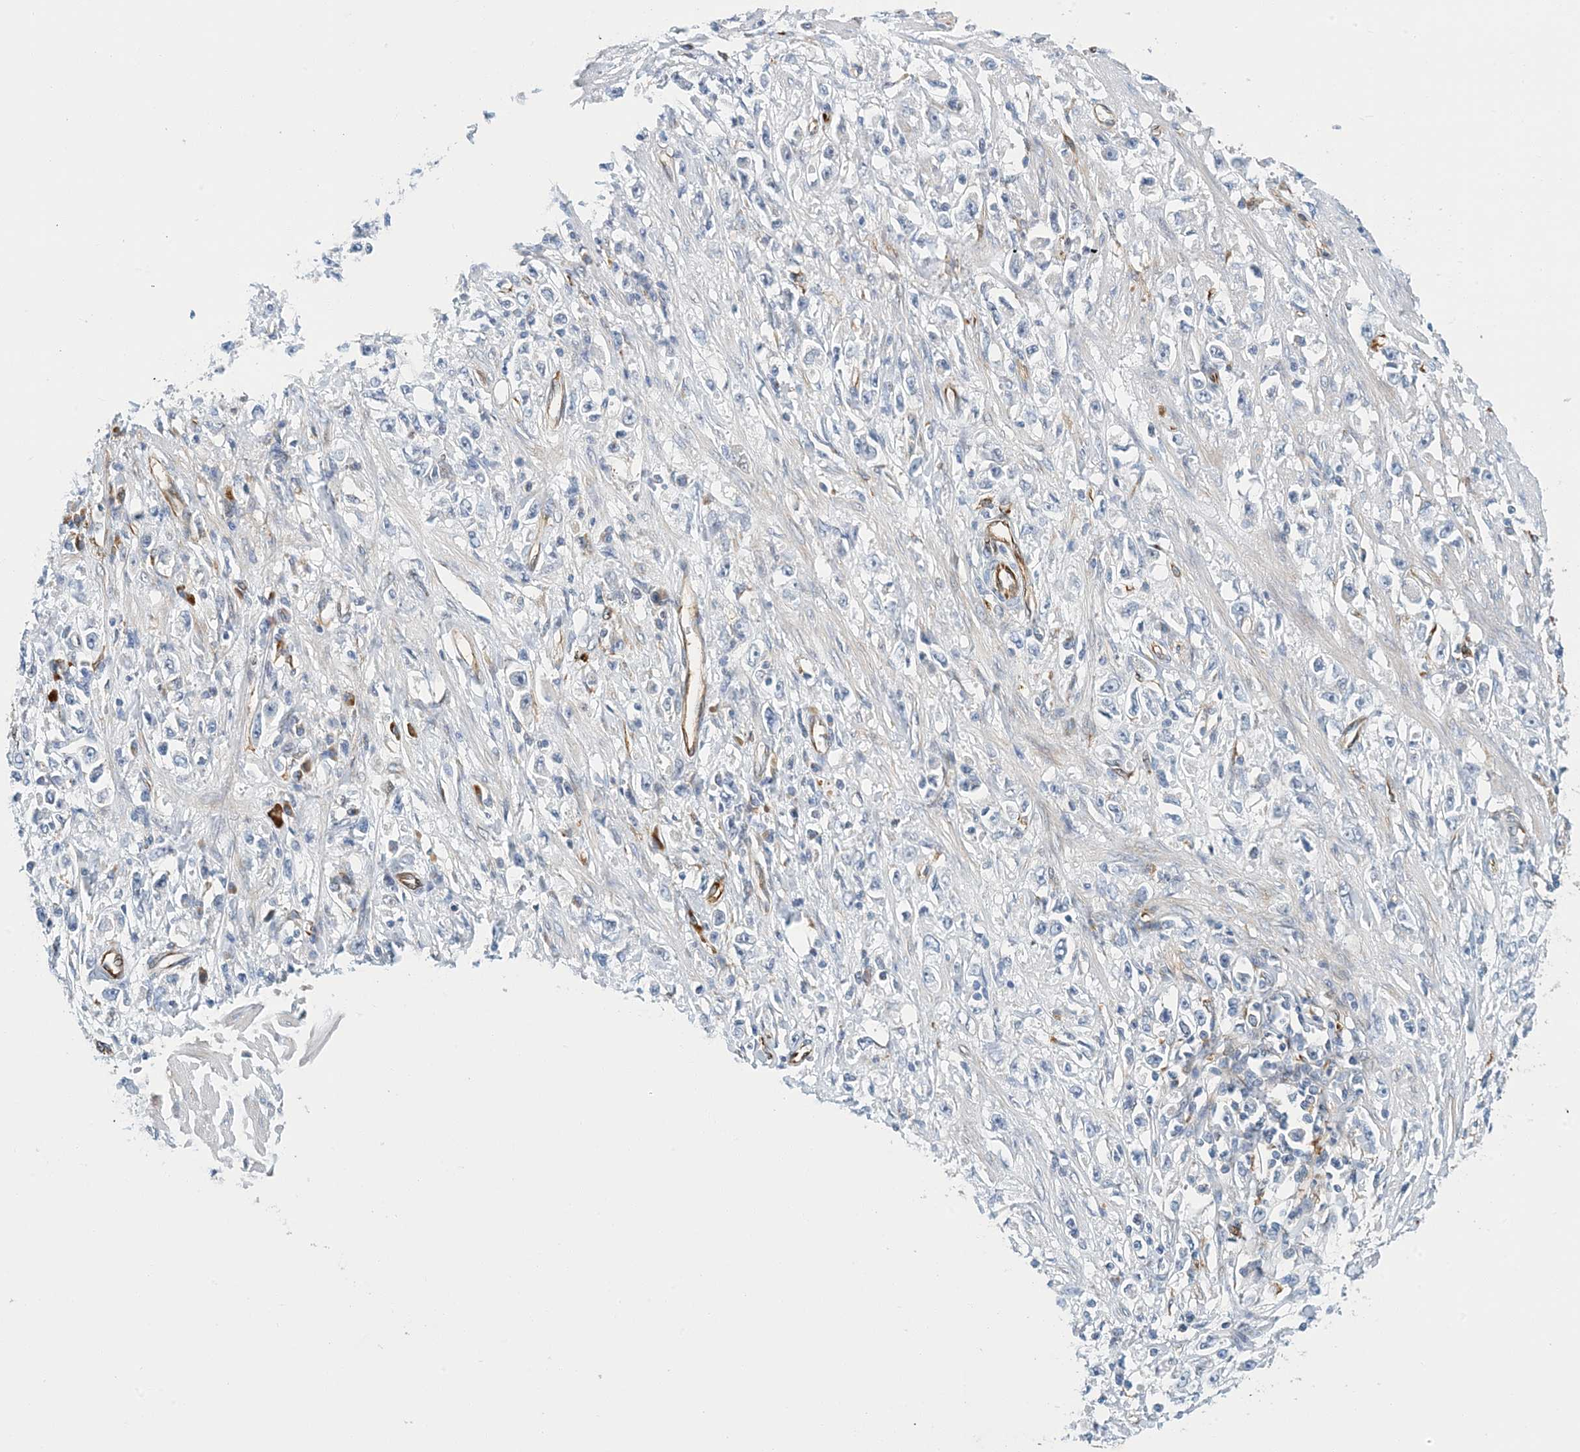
{"staining": {"intensity": "negative", "quantity": "none", "location": "none"}, "tissue": "stomach cancer", "cell_type": "Tumor cells", "image_type": "cancer", "snomed": [{"axis": "morphology", "description": "Adenocarcinoma, NOS"}, {"axis": "topography", "description": "Stomach"}], "caption": "The immunohistochemistry image has no significant positivity in tumor cells of adenocarcinoma (stomach) tissue. (DAB IHC with hematoxylin counter stain).", "gene": "PCDHA2", "patient": {"sex": "female", "age": 59}}